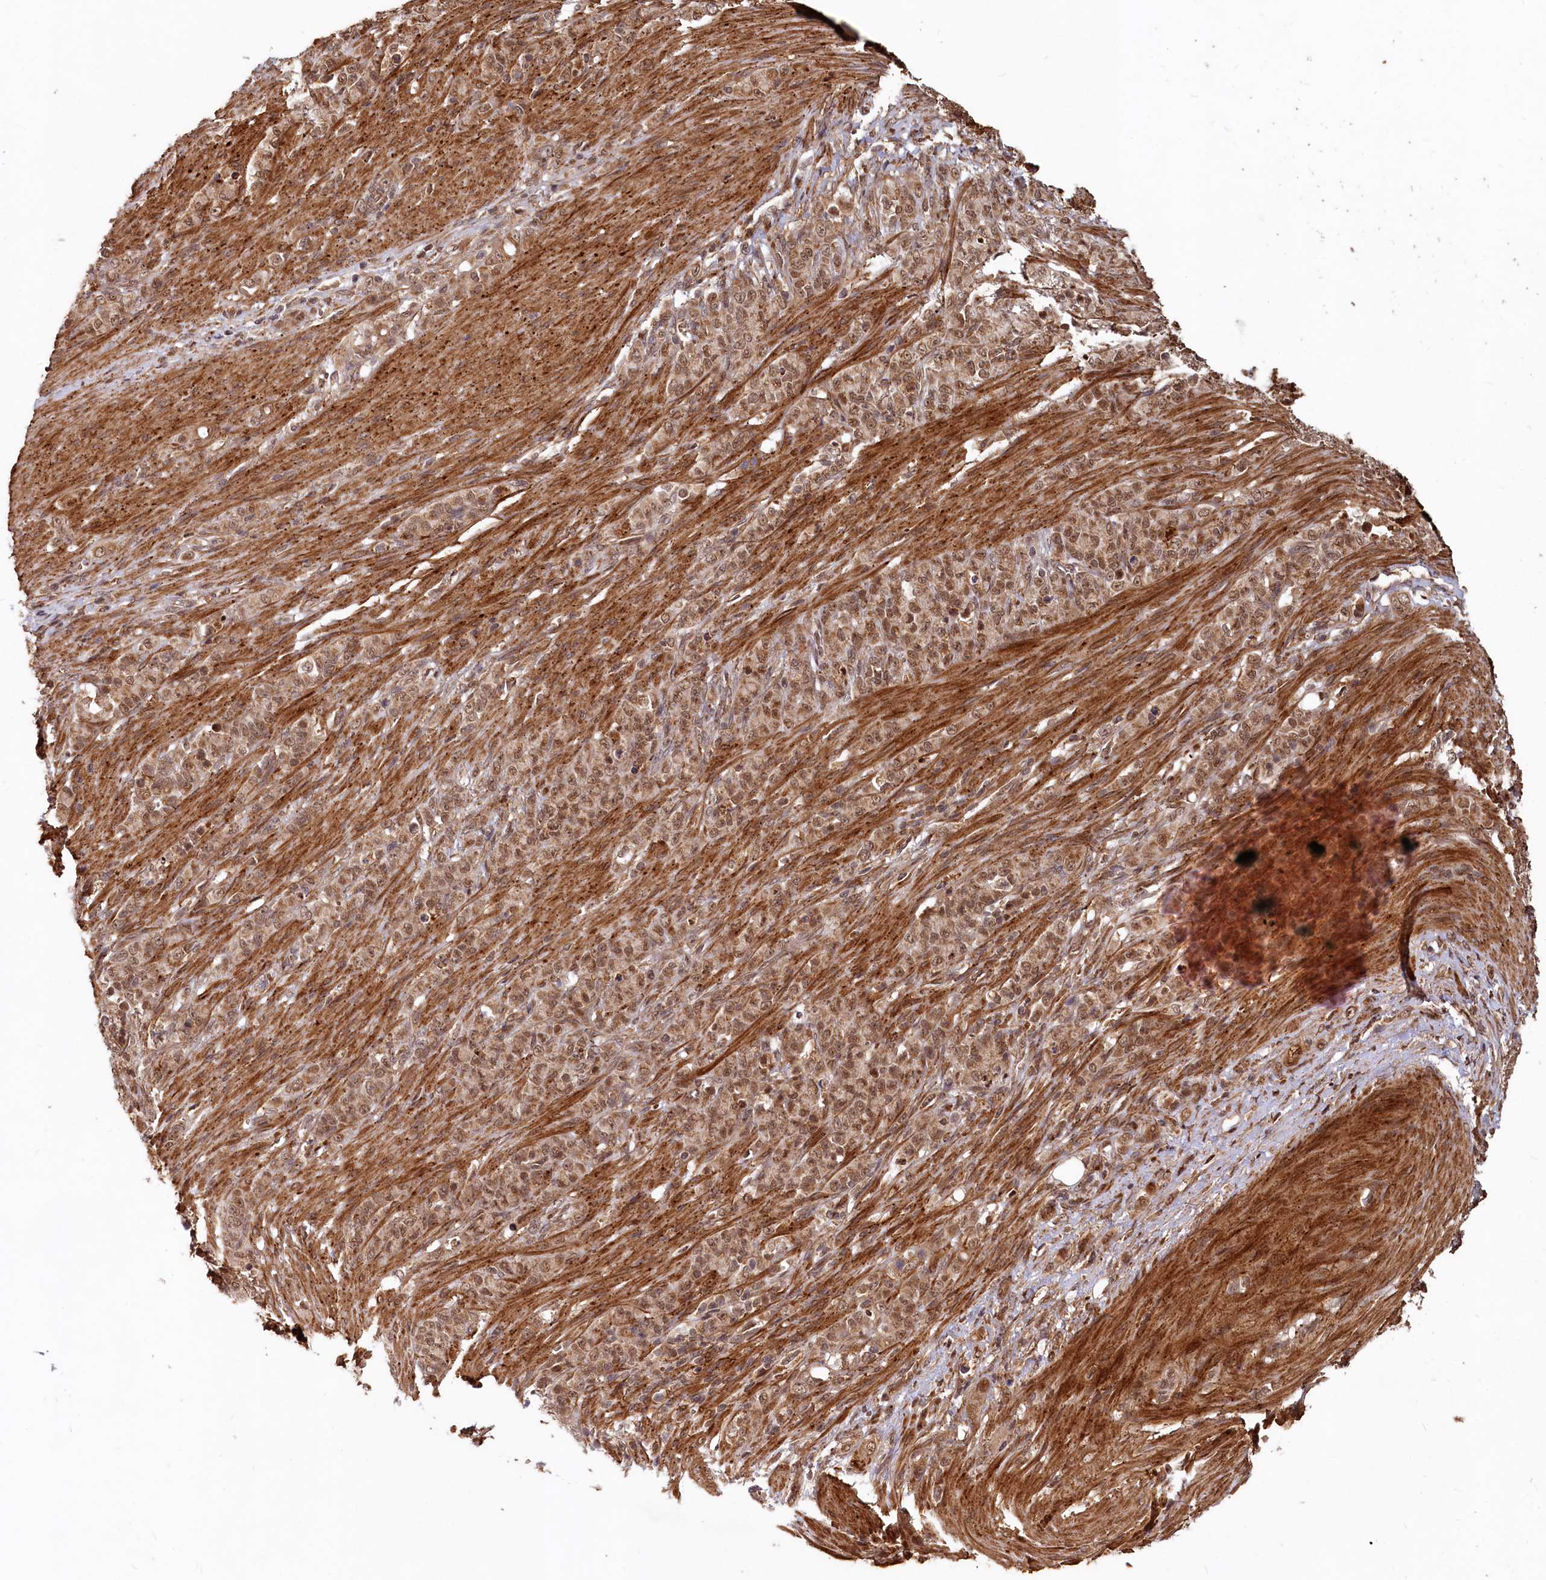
{"staining": {"intensity": "moderate", "quantity": ">75%", "location": "nuclear"}, "tissue": "stomach cancer", "cell_type": "Tumor cells", "image_type": "cancer", "snomed": [{"axis": "morphology", "description": "Adenocarcinoma, NOS"}, {"axis": "topography", "description": "Stomach"}], "caption": "Human stomach cancer (adenocarcinoma) stained with a brown dye displays moderate nuclear positive positivity in approximately >75% of tumor cells.", "gene": "TRIM23", "patient": {"sex": "female", "age": 79}}